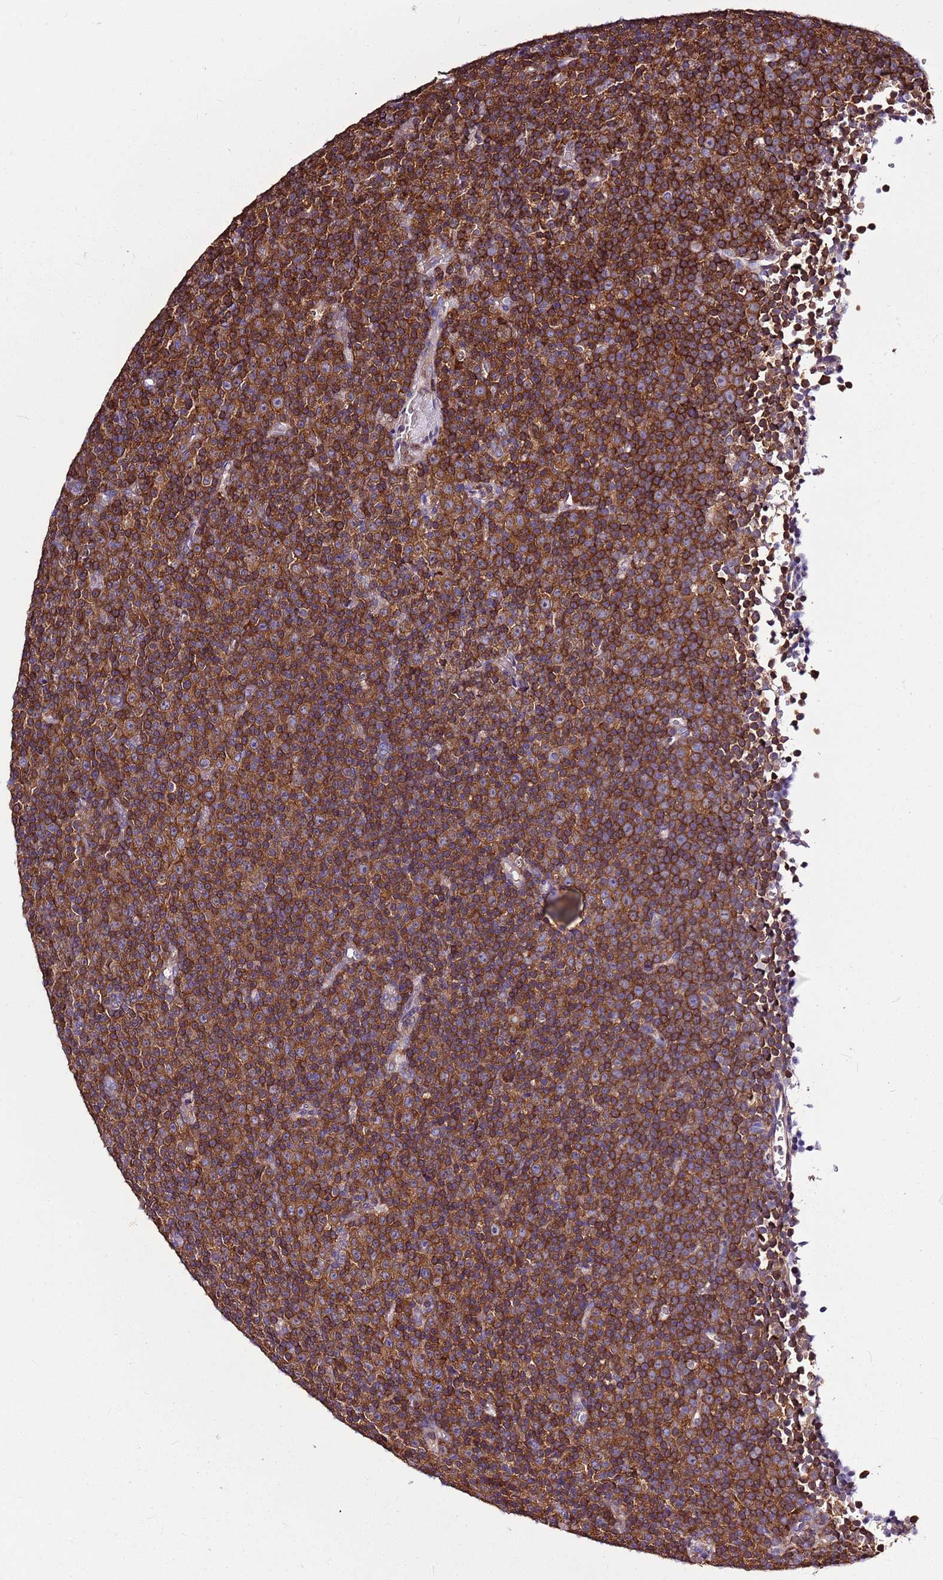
{"staining": {"intensity": "strong", "quantity": ">75%", "location": "cytoplasmic/membranous"}, "tissue": "lymphoma", "cell_type": "Tumor cells", "image_type": "cancer", "snomed": [{"axis": "morphology", "description": "Malignant lymphoma, non-Hodgkin's type, Low grade"}, {"axis": "topography", "description": "Lymph node"}], "caption": "Lymphoma tissue shows strong cytoplasmic/membranous expression in about >75% of tumor cells, visualized by immunohistochemistry.", "gene": "ATXN2L", "patient": {"sex": "female", "age": 67}}